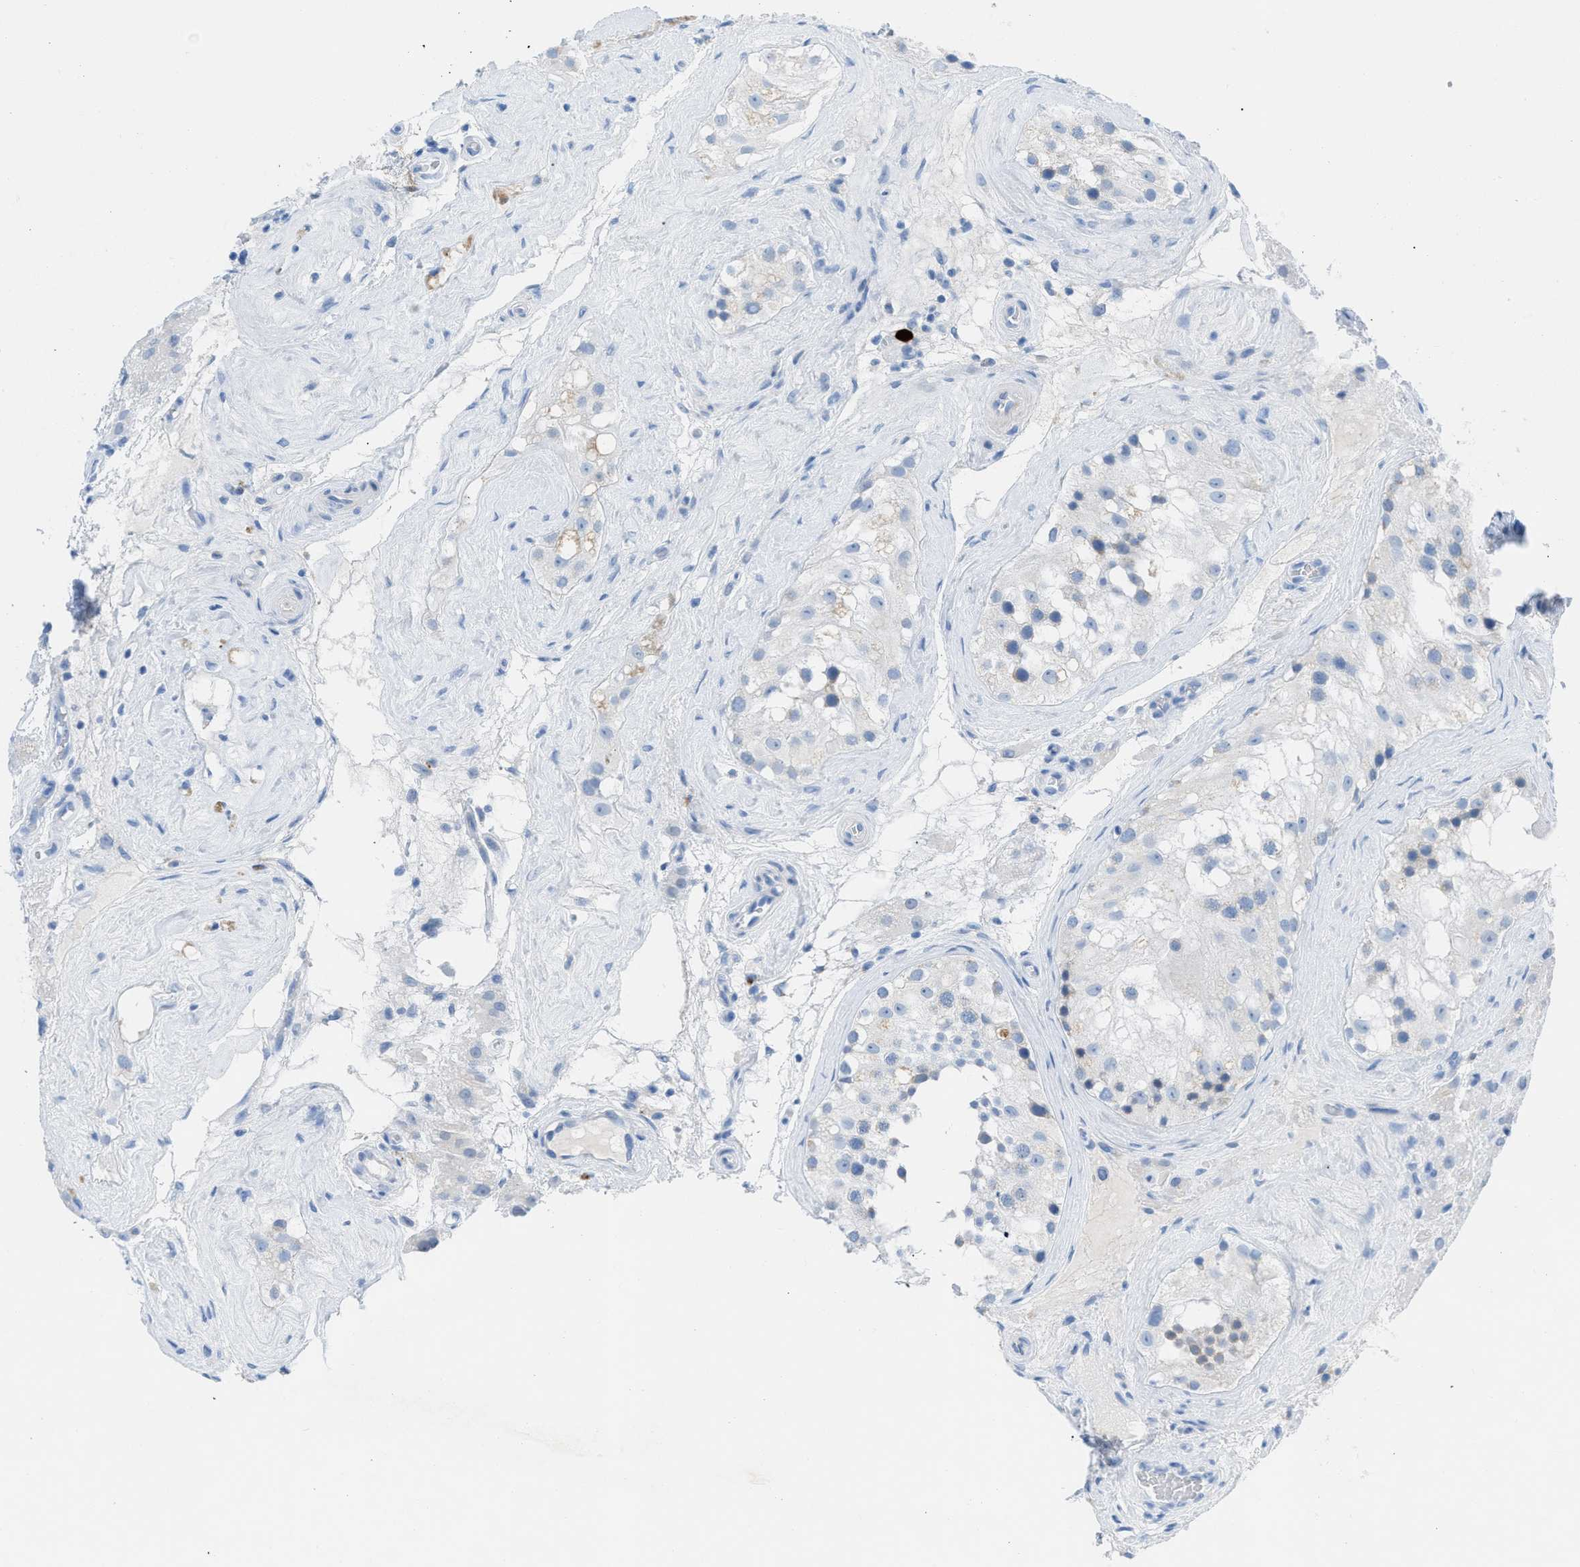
{"staining": {"intensity": "weak", "quantity": "<25%", "location": "cytoplasmic/membranous"}, "tissue": "testis", "cell_type": "Cells in seminiferous ducts", "image_type": "normal", "snomed": [{"axis": "morphology", "description": "Normal tissue, NOS"}, {"axis": "morphology", "description": "Seminoma, NOS"}, {"axis": "topography", "description": "Testis"}], "caption": "Cells in seminiferous ducts are negative for brown protein staining in benign testis. (Brightfield microscopy of DAB (3,3'-diaminobenzidine) immunohistochemistry (IHC) at high magnification).", "gene": "TCL1A", "patient": {"sex": "male", "age": 71}}